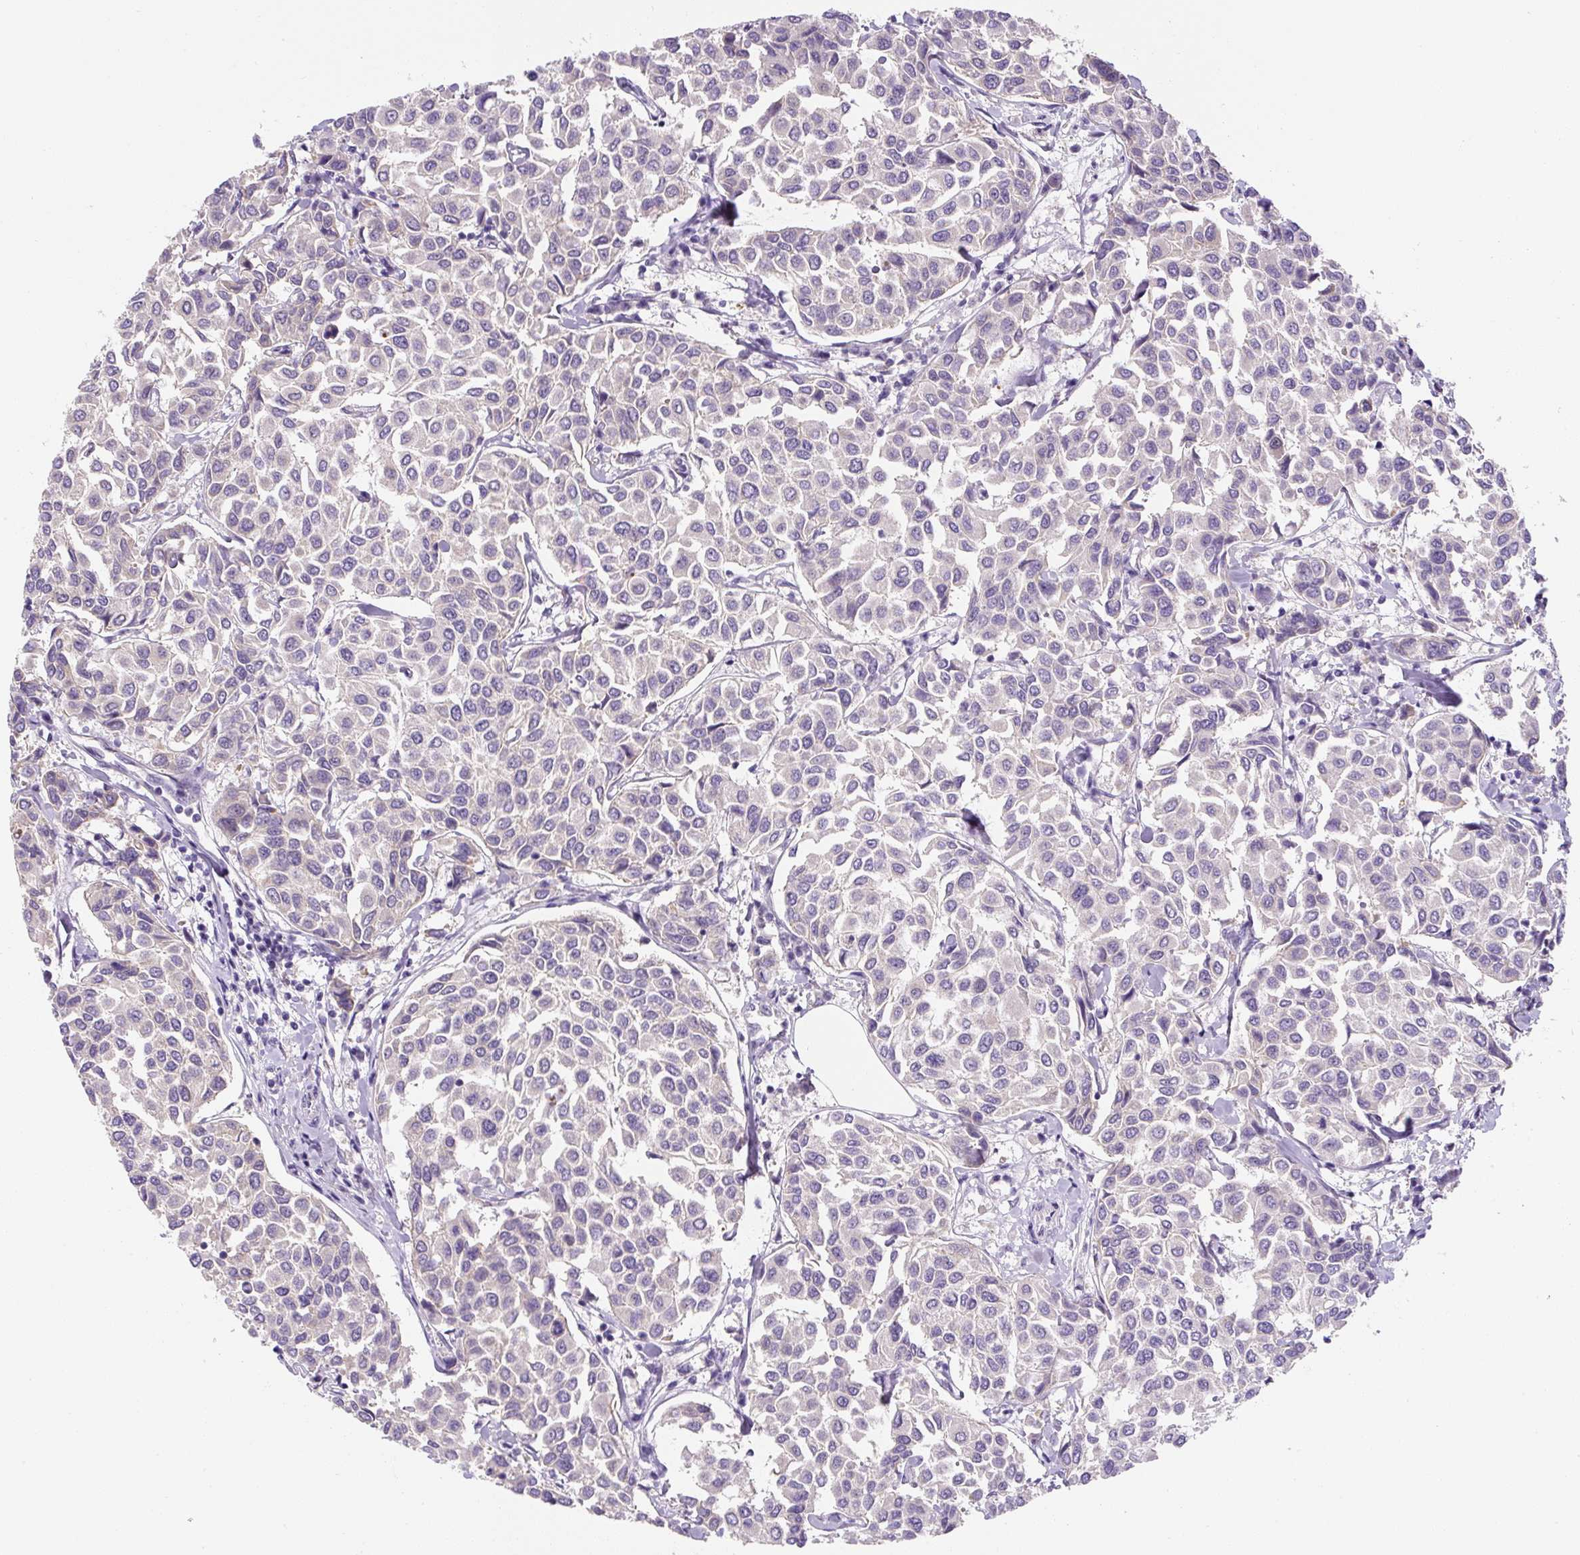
{"staining": {"intensity": "negative", "quantity": "none", "location": "none"}, "tissue": "breast cancer", "cell_type": "Tumor cells", "image_type": "cancer", "snomed": [{"axis": "morphology", "description": "Duct carcinoma"}, {"axis": "topography", "description": "Breast"}], "caption": "Tumor cells show no significant expression in breast cancer (invasive ductal carcinoma).", "gene": "PLA2G4A", "patient": {"sex": "female", "age": 55}}